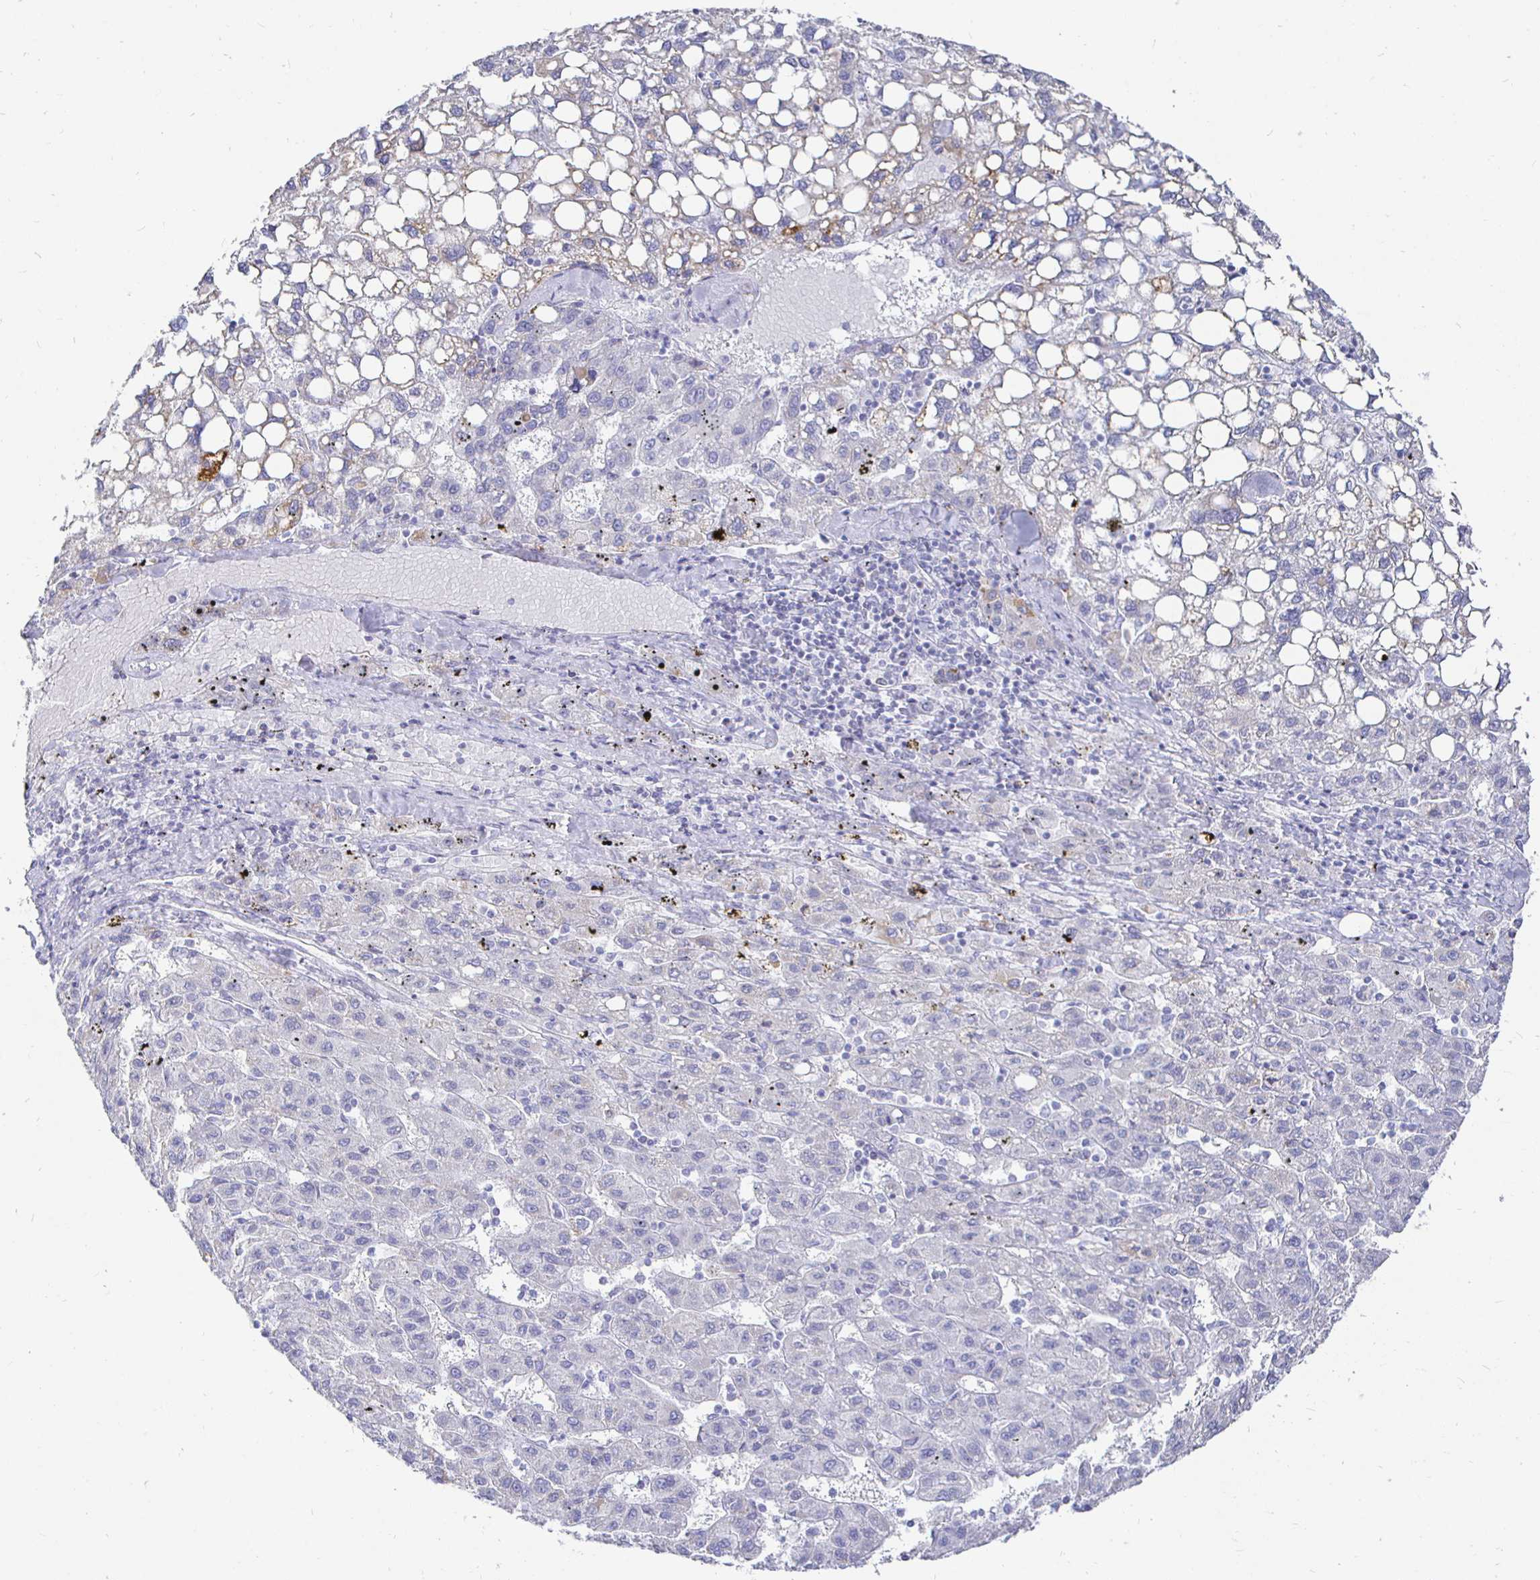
{"staining": {"intensity": "negative", "quantity": "none", "location": "none"}, "tissue": "liver cancer", "cell_type": "Tumor cells", "image_type": "cancer", "snomed": [{"axis": "morphology", "description": "Carcinoma, Hepatocellular, NOS"}, {"axis": "topography", "description": "Liver"}], "caption": "Immunohistochemistry (IHC) image of human liver hepatocellular carcinoma stained for a protein (brown), which reveals no staining in tumor cells. The staining was performed using DAB (3,3'-diaminobenzidine) to visualize the protein expression in brown, while the nuclei were stained in blue with hematoxylin (Magnification: 20x).", "gene": "CR2", "patient": {"sex": "female", "age": 82}}